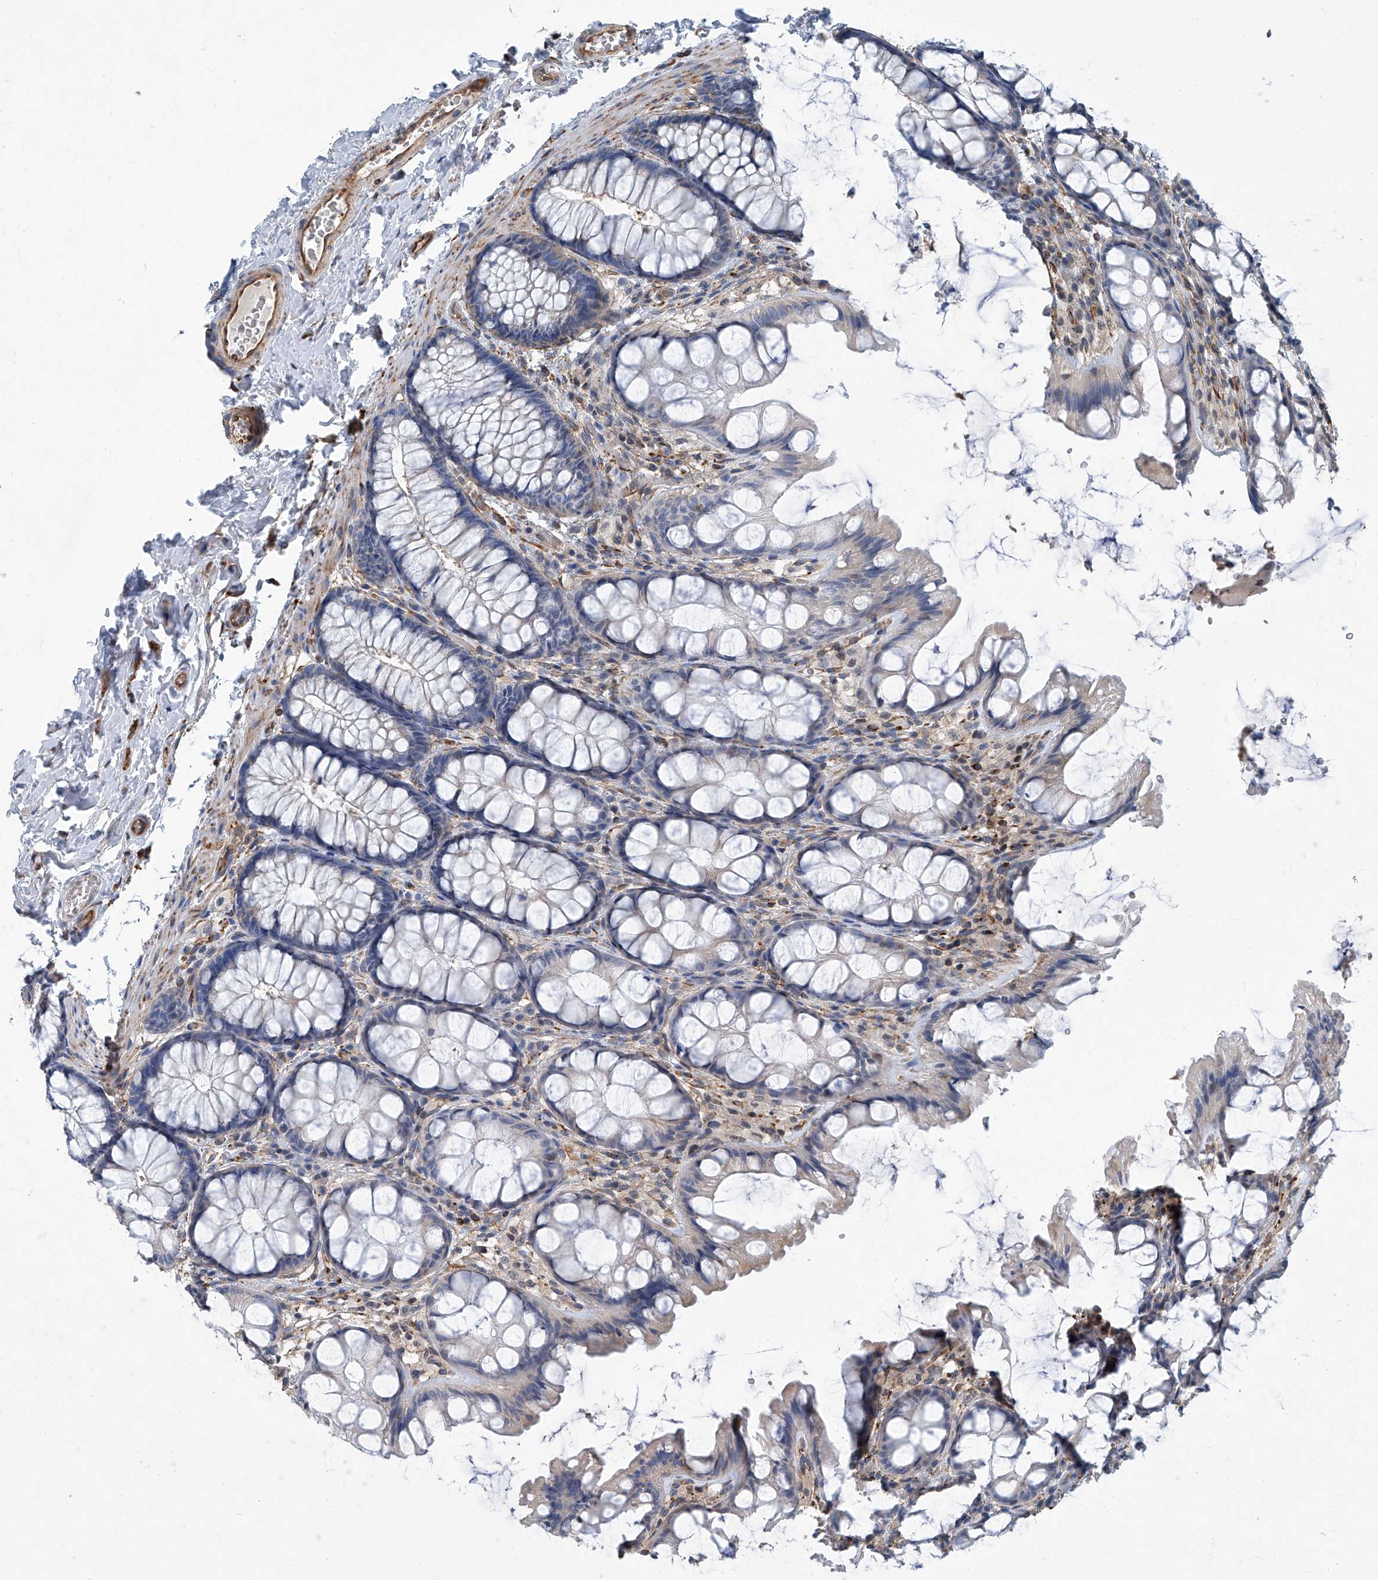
{"staining": {"intensity": "moderate", "quantity": "25%-75%", "location": "cytoplasmic/membranous"}, "tissue": "colon", "cell_type": "Endothelial cells", "image_type": "normal", "snomed": [{"axis": "morphology", "description": "Normal tissue, NOS"}, {"axis": "topography", "description": "Colon"}], "caption": "This histopathology image demonstrates IHC staining of normal human colon, with medium moderate cytoplasmic/membranous staining in about 25%-75% of endothelial cells.", "gene": "PSMB10", "patient": {"sex": "male", "age": 47}}